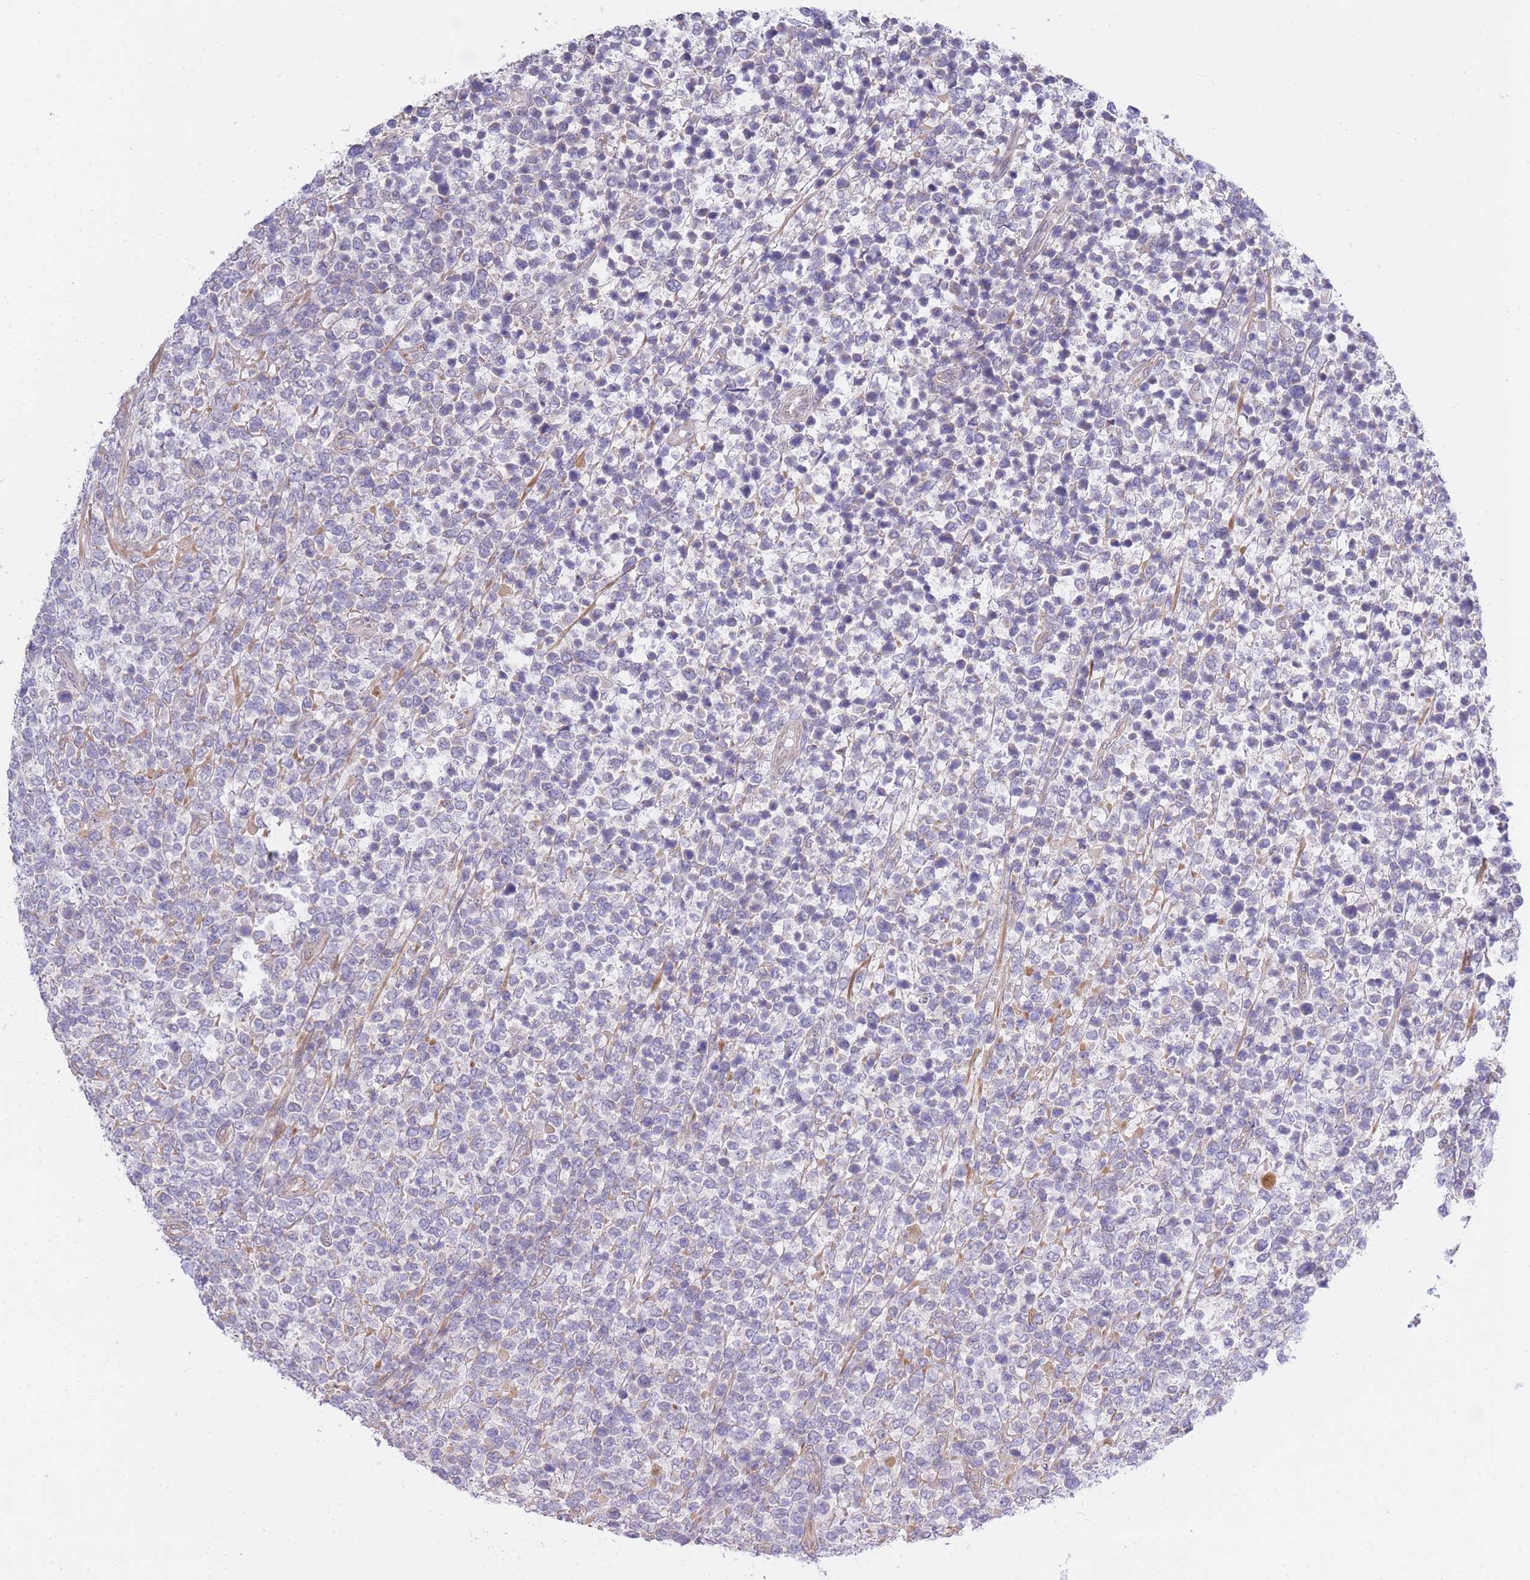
{"staining": {"intensity": "negative", "quantity": "none", "location": "none"}, "tissue": "lymphoma", "cell_type": "Tumor cells", "image_type": "cancer", "snomed": [{"axis": "morphology", "description": "Malignant lymphoma, non-Hodgkin's type, High grade"}, {"axis": "topography", "description": "Soft tissue"}], "caption": "The photomicrograph demonstrates no significant positivity in tumor cells of lymphoma.", "gene": "CTBP1", "patient": {"sex": "female", "age": 56}}